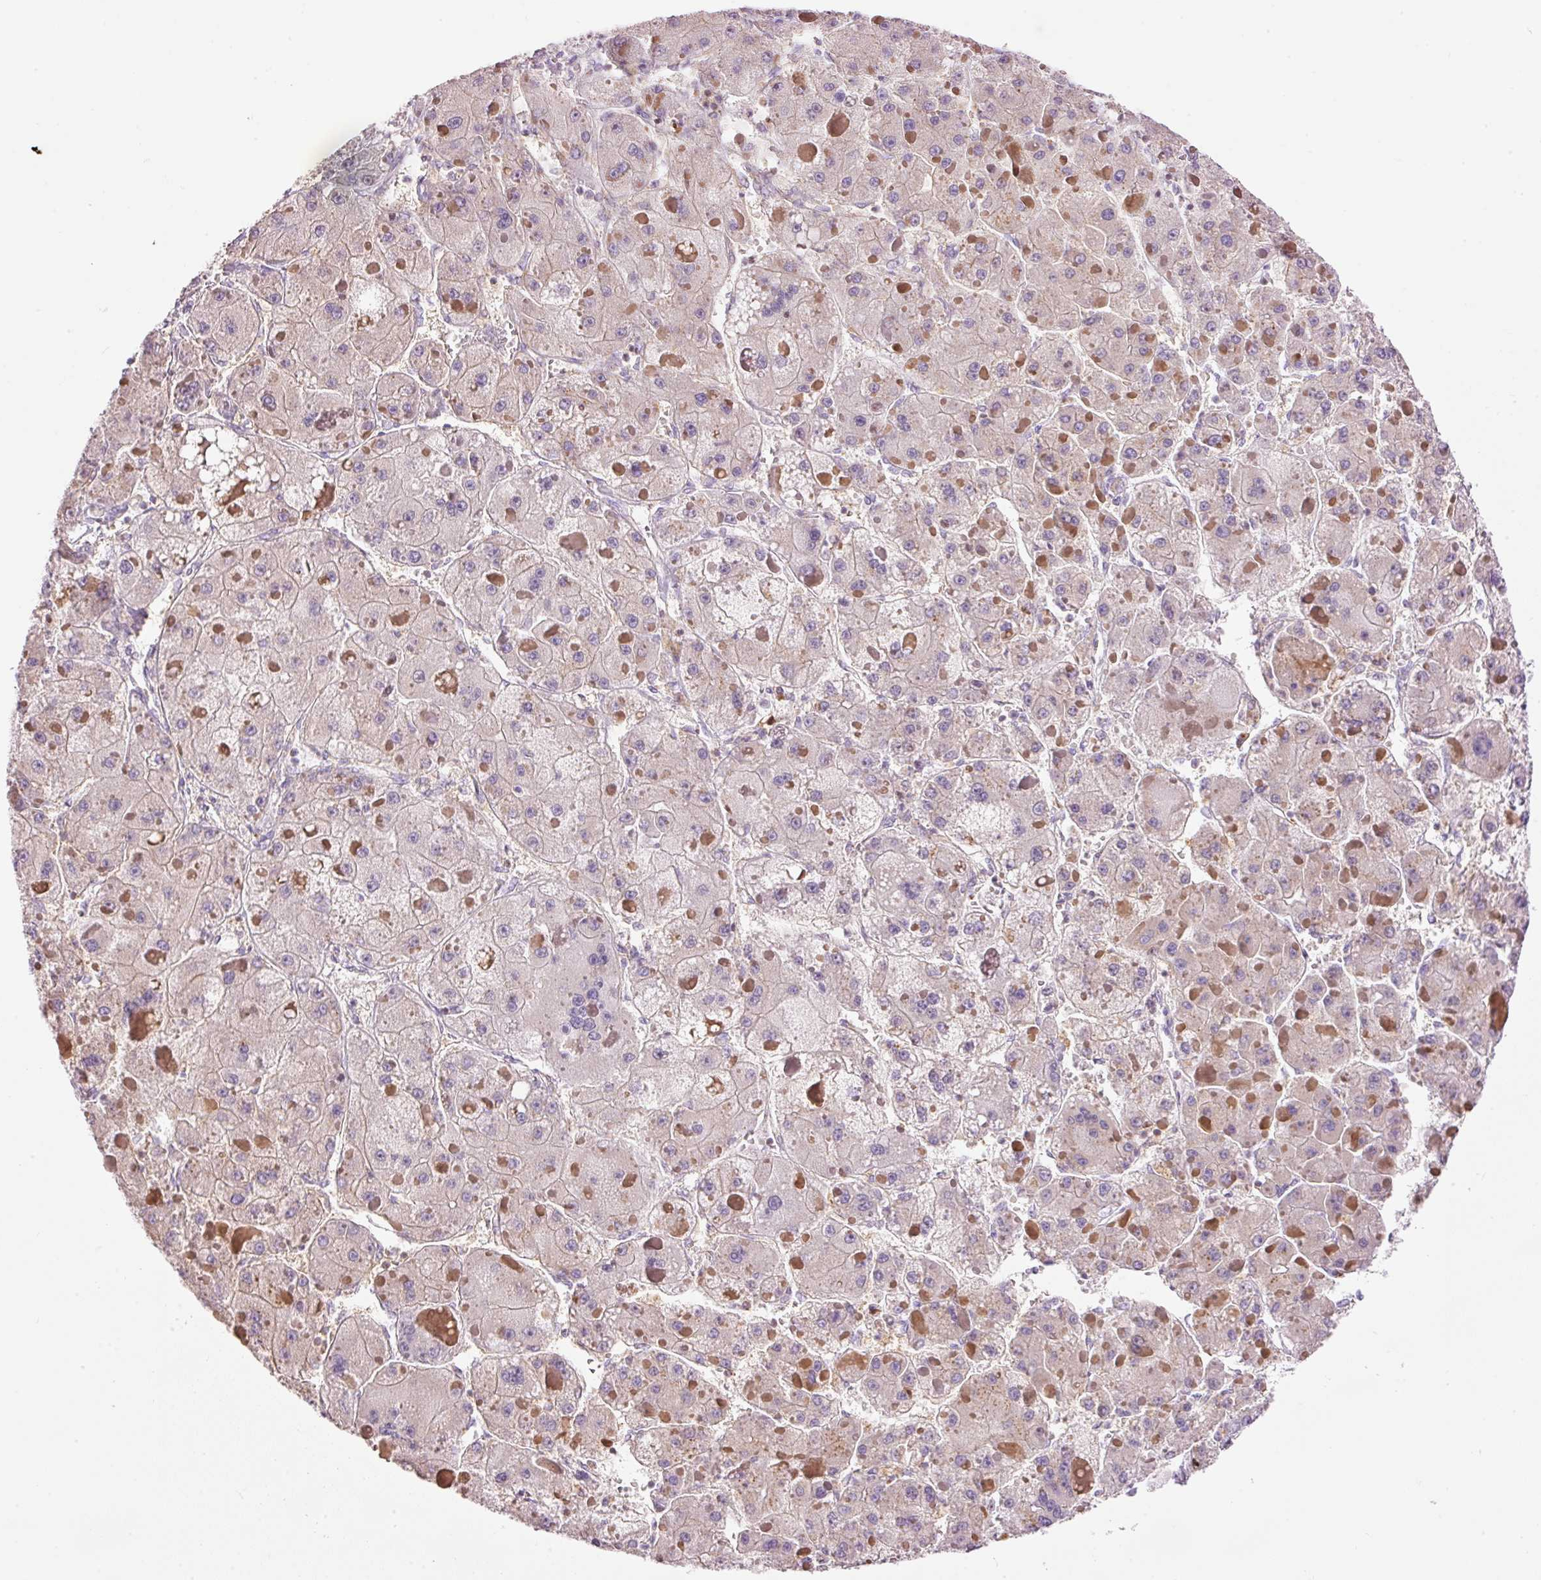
{"staining": {"intensity": "negative", "quantity": "none", "location": "none"}, "tissue": "liver cancer", "cell_type": "Tumor cells", "image_type": "cancer", "snomed": [{"axis": "morphology", "description": "Carcinoma, Hepatocellular, NOS"}, {"axis": "topography", "description": "Liver"}], "caption": "Immunohistochemistry (IHC) of liver cancer (hepatocellular carcinoma) demonstrates no expression in tumor cells.", "gene": "DOK6", "patient": {"sex": "female", "age": 73}}